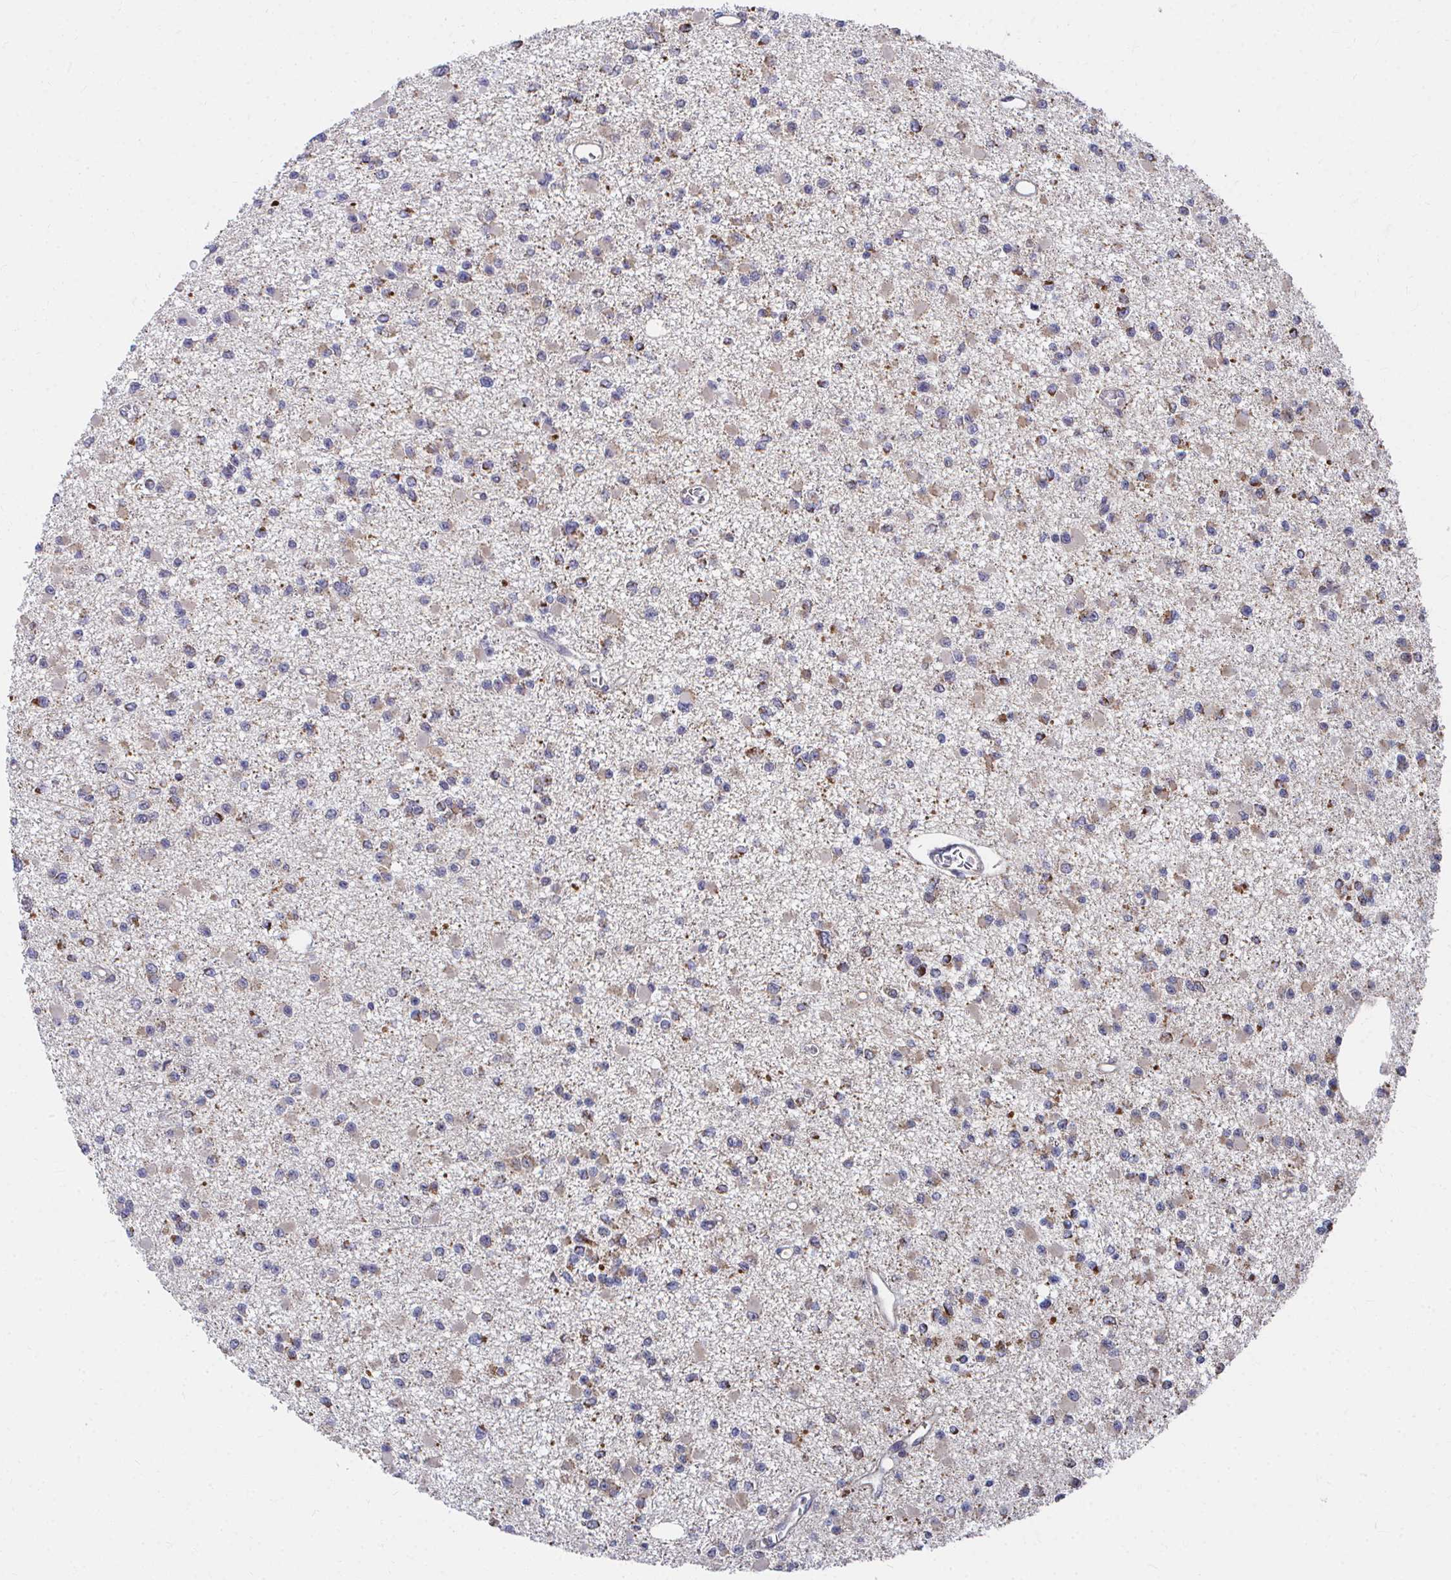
{"staining": {"intensity": "moderate", "quantity": "<25%", "location": "cytoplasmic/membranous"}, "tissue": "glioma", "cell_type": "Tumor cells", "image_type": "cancer", "snomed": [{"axis": "morphology", "description": "Glioma, malignant, Low grade"}, {"axis": "topography", "description": "Brain"}], "caption": "Immunohistochemistry of human low-grade glioma (malignant) demonstrates low levels of moderate cytoplasmic/membranous staining in approximately <25% of tumor cells. (brown staining indicates protein expression, while blue staining denotes nuclei).", "gene": "PEX3", "patient": {"sex": "female", "age": 22}}